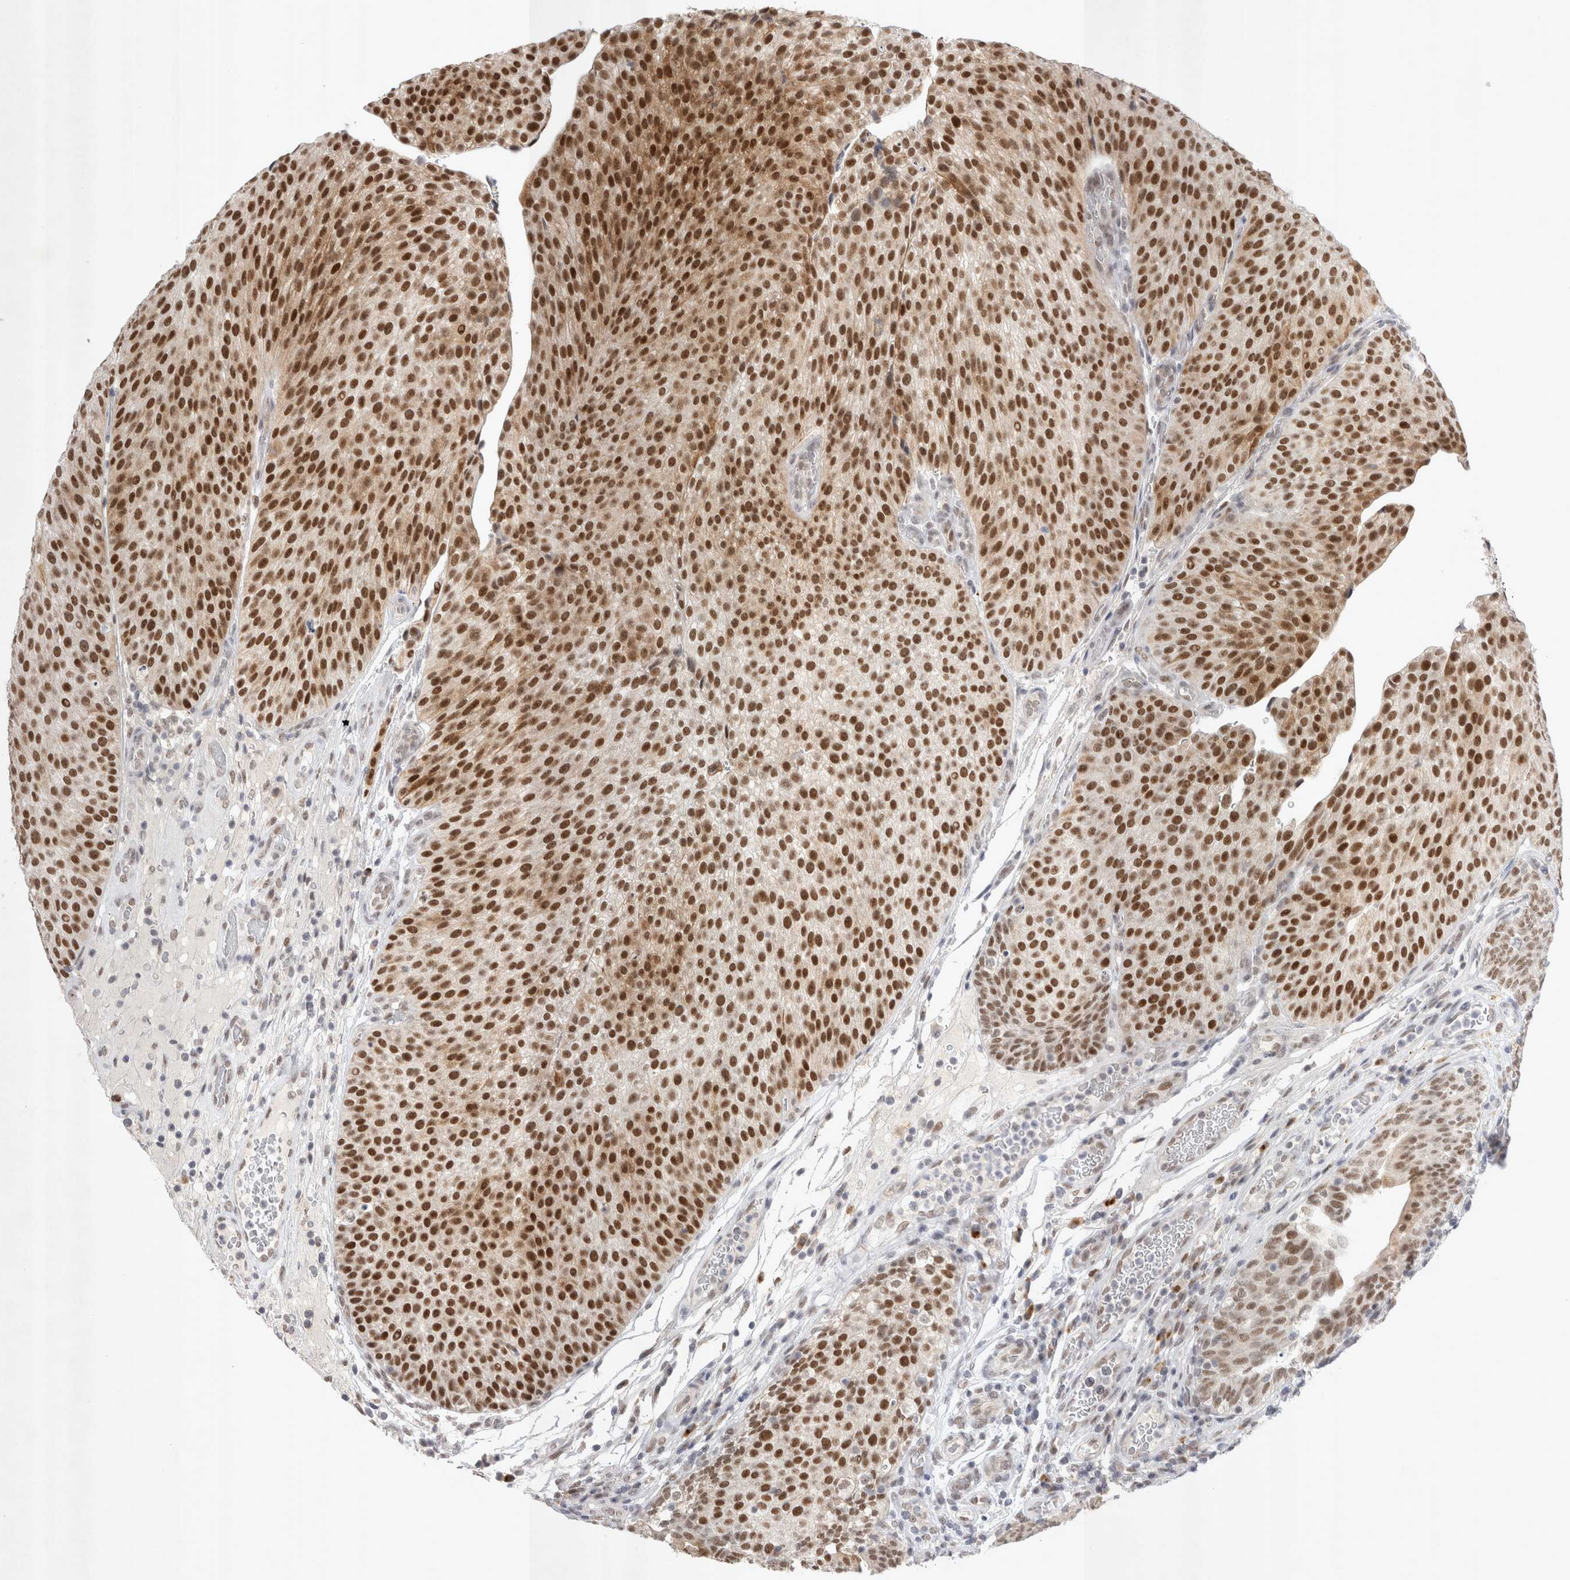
{"staining": {"intensity": "strong", "quantity": ">75%", "location": "nuclear"}, "tissue": "urothelial cancer", "cell_type": "Tumor cells", "image_type": "cancer", "snomed": [{"axis": "morphology", "description": "Normal tissue, NOS"}, {"axis": "morphology", "description": "Urothelial carcinoma, Low grade"}, {"axis": "topography", "description": "Smooth muscle"}, {"axis": "topography", "description": "Urinary bladder"}], "caption": "Urothelial cancer was stained to show a protein in brown. There is high levels of strong nuclear expression in about >75% of tumor cells. Nuclei are stained in blue.", "gene": "RECQL4", "patient": {"sex": "male", "age": 60}}